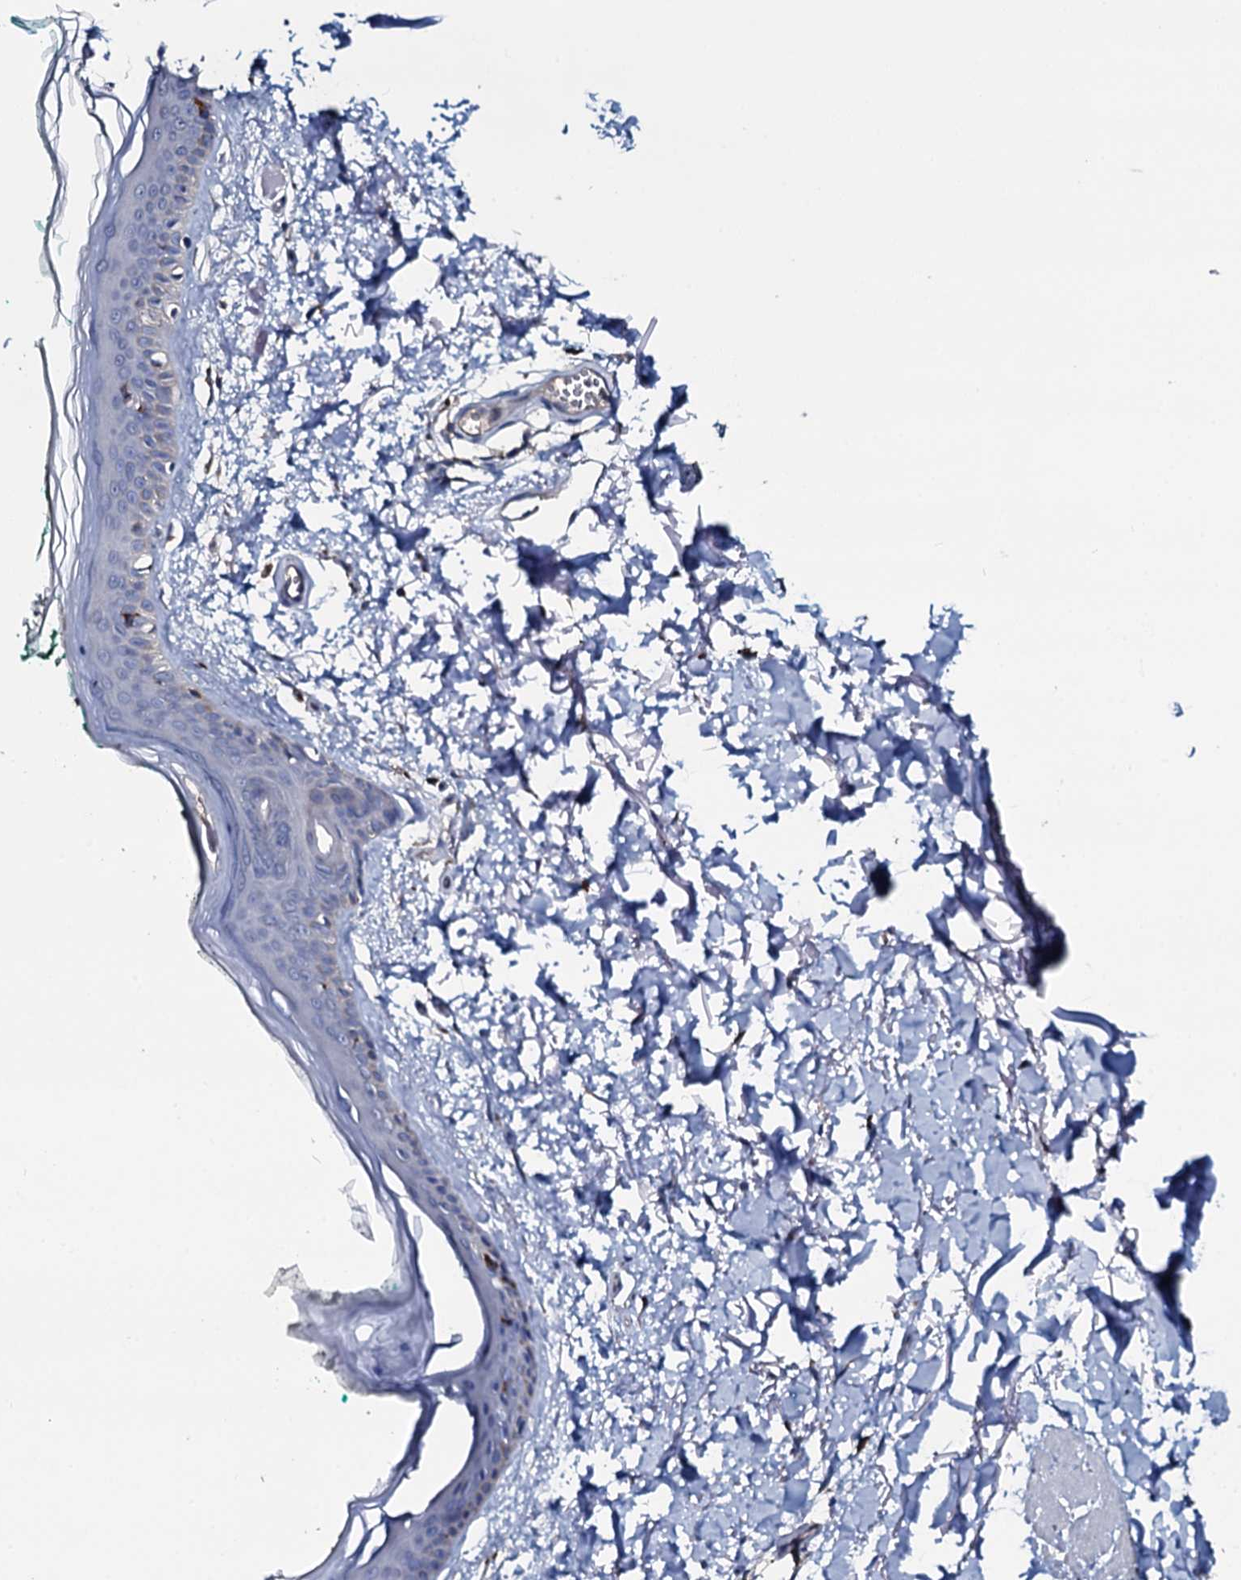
{"staining": {"intensity": "strong", "quantity": ">75%", "location": "cytoplasmic/membranous"}, "tissue": "skin", "cell_type": "Fibroblasts", "image_type": "normal", "snomed": [{"axis": "morphology", "description": "Normal tissue, NOS"}, {"axis": "topography", "description": "Skin"}], "caption": "About >75% of fibroblasts in benign skin exhibit strong cytoplasmic/membranous protein positivity as visualized by brown immunohistochemical staining.", "gene": "IL12B", "patient": {"sex": "male", "age": 62}}